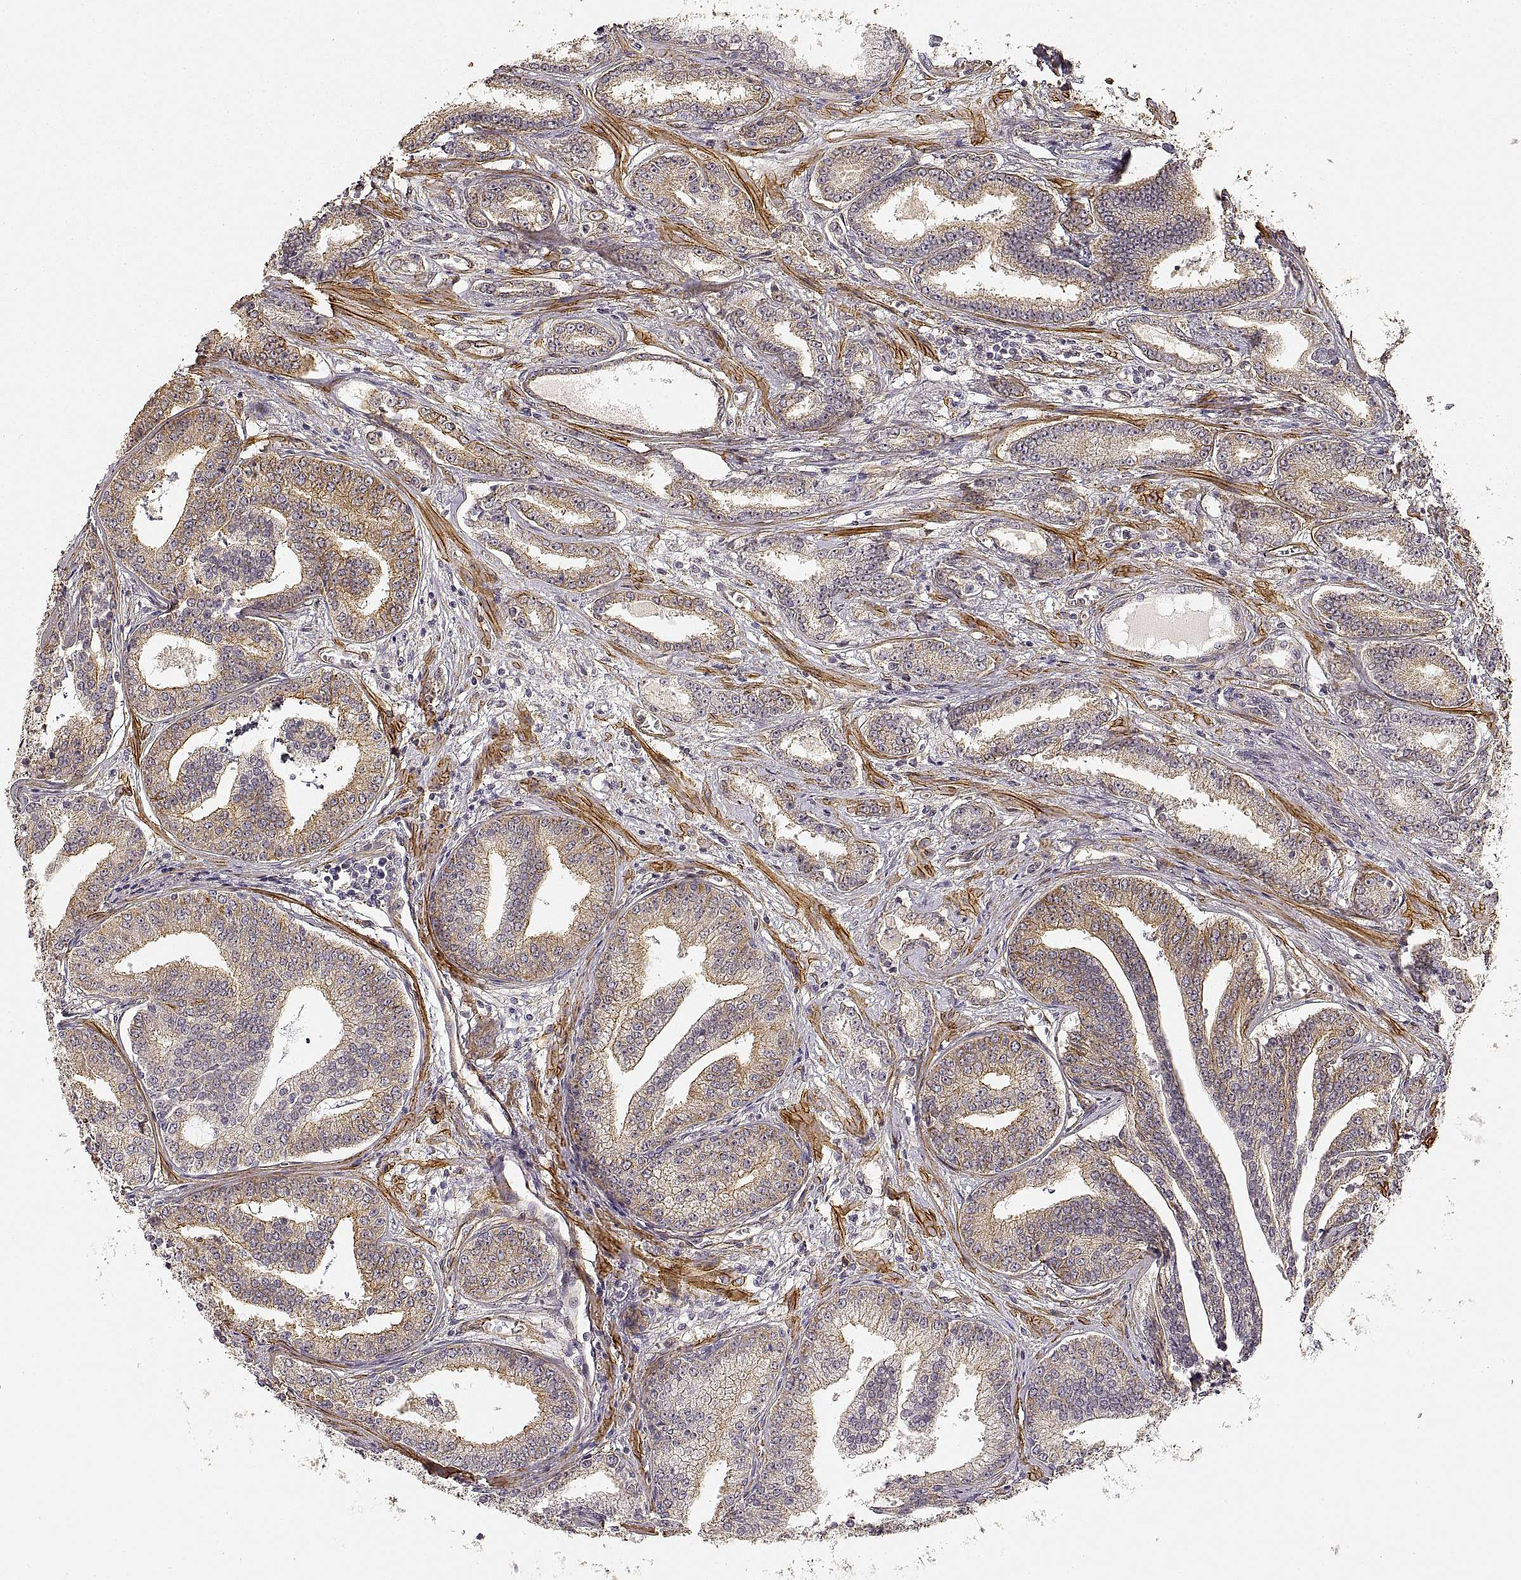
{"staining": {"intensity": "moderate", "quantity": "25%-75%", "location": "cytoplasmic/membranous"}, "tissue": "prostate cancer", "cell_type": "Tumor cells", "image_type": "cancer", "snomed": [{"axis": "morphology", "description": "Adenocarcinoma, NOS"}, {"axis": "topography", "description": "Prostate"}], "caption": "Prostate cancer (adenocarcinoma) was stained to show a protein in brown. There is medium levels of moderate cytoplasmic/membranous staining in about 25%-75% of tumor cells. The protein of interest is shown in brown color, while the nuclei are stained blue.", "gene": "LAMA4", "patient": {"sex": "male", "age": 64}}